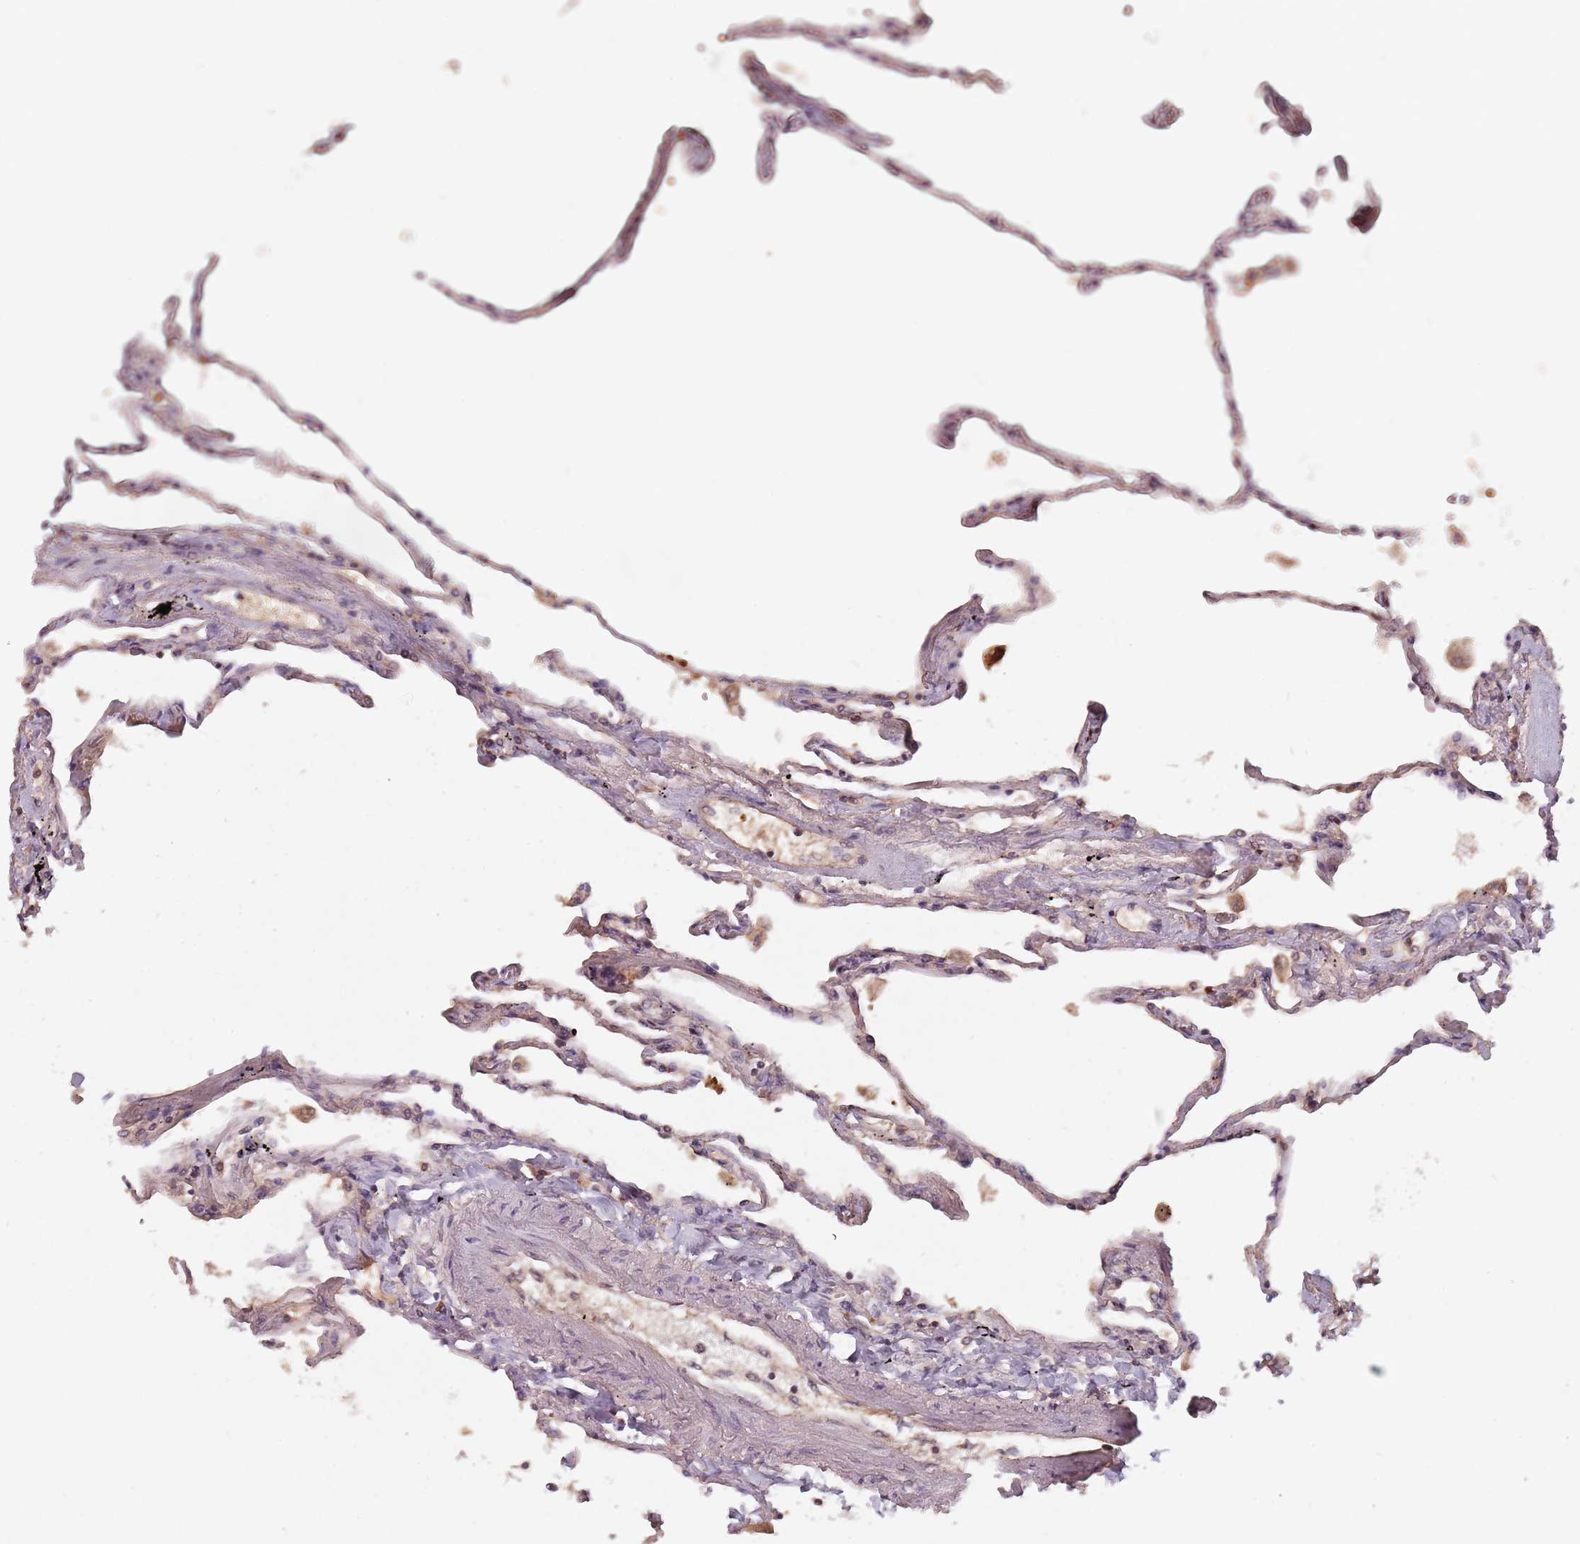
{"staining": {"intensity": "weak", "quantity": "25%-75%", "location": "cytoplasmic/membranous"}, "tissue": "lung", "cell_type": "Alveolar cells", "image_type": "normal", "snomed": [{"axis": "morphology", "description": "Normal tissue, NOS"}, {"axis": "topography", "description": "Lung"}], "caption": "Brown immunohistochemical staining in unremarkable lung demonstrates weak cytoplasmic/membranous staining in approximately 25%-75% of alveolar cells. (IHC, brightfield microscopy, high magnification).", "gene": "GPR180", "patient": {"sex": "female", "age": 67}}